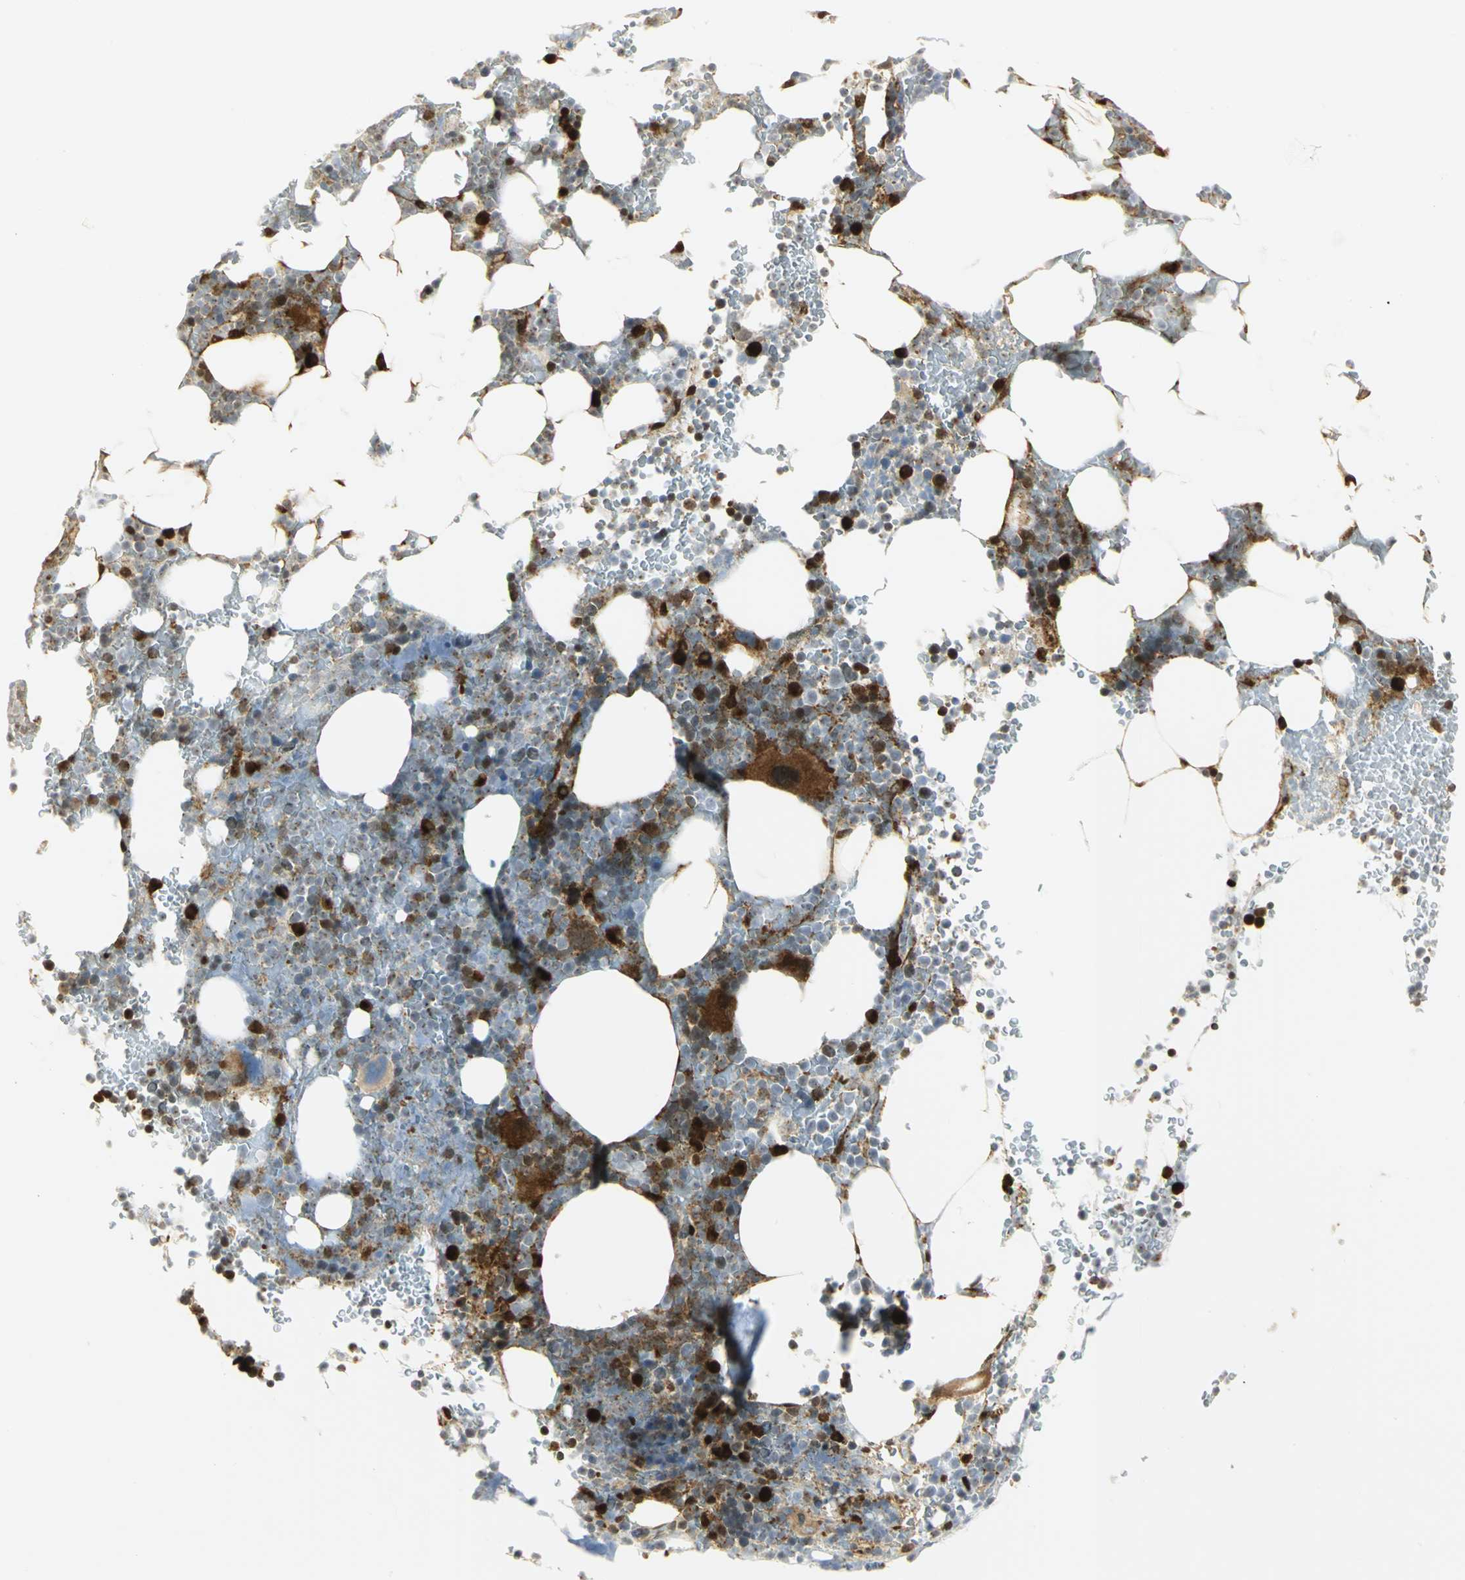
{"staining": {"intensity": "strong", "quantity": "<25%", "location": "cytoplasmic/membranous,nuclear"}, "tissue": "bone marrow", "cell_type": "Hematopoietic cells", "image_type": "normal", "snomed": [{"axis": "morphology", "description": "Normal tissue, NOS"}, {"axis": "topography", "description": "Bone marrow"}], "caption": "The photomicrograph displays a brown stain indicating the presence of a protein in the cytoplasmic/membranous,nuclear of hematopoietic cells in bone marrow.", "gene": "EEA1", "patient": {"sex": "female", "age": 66}}